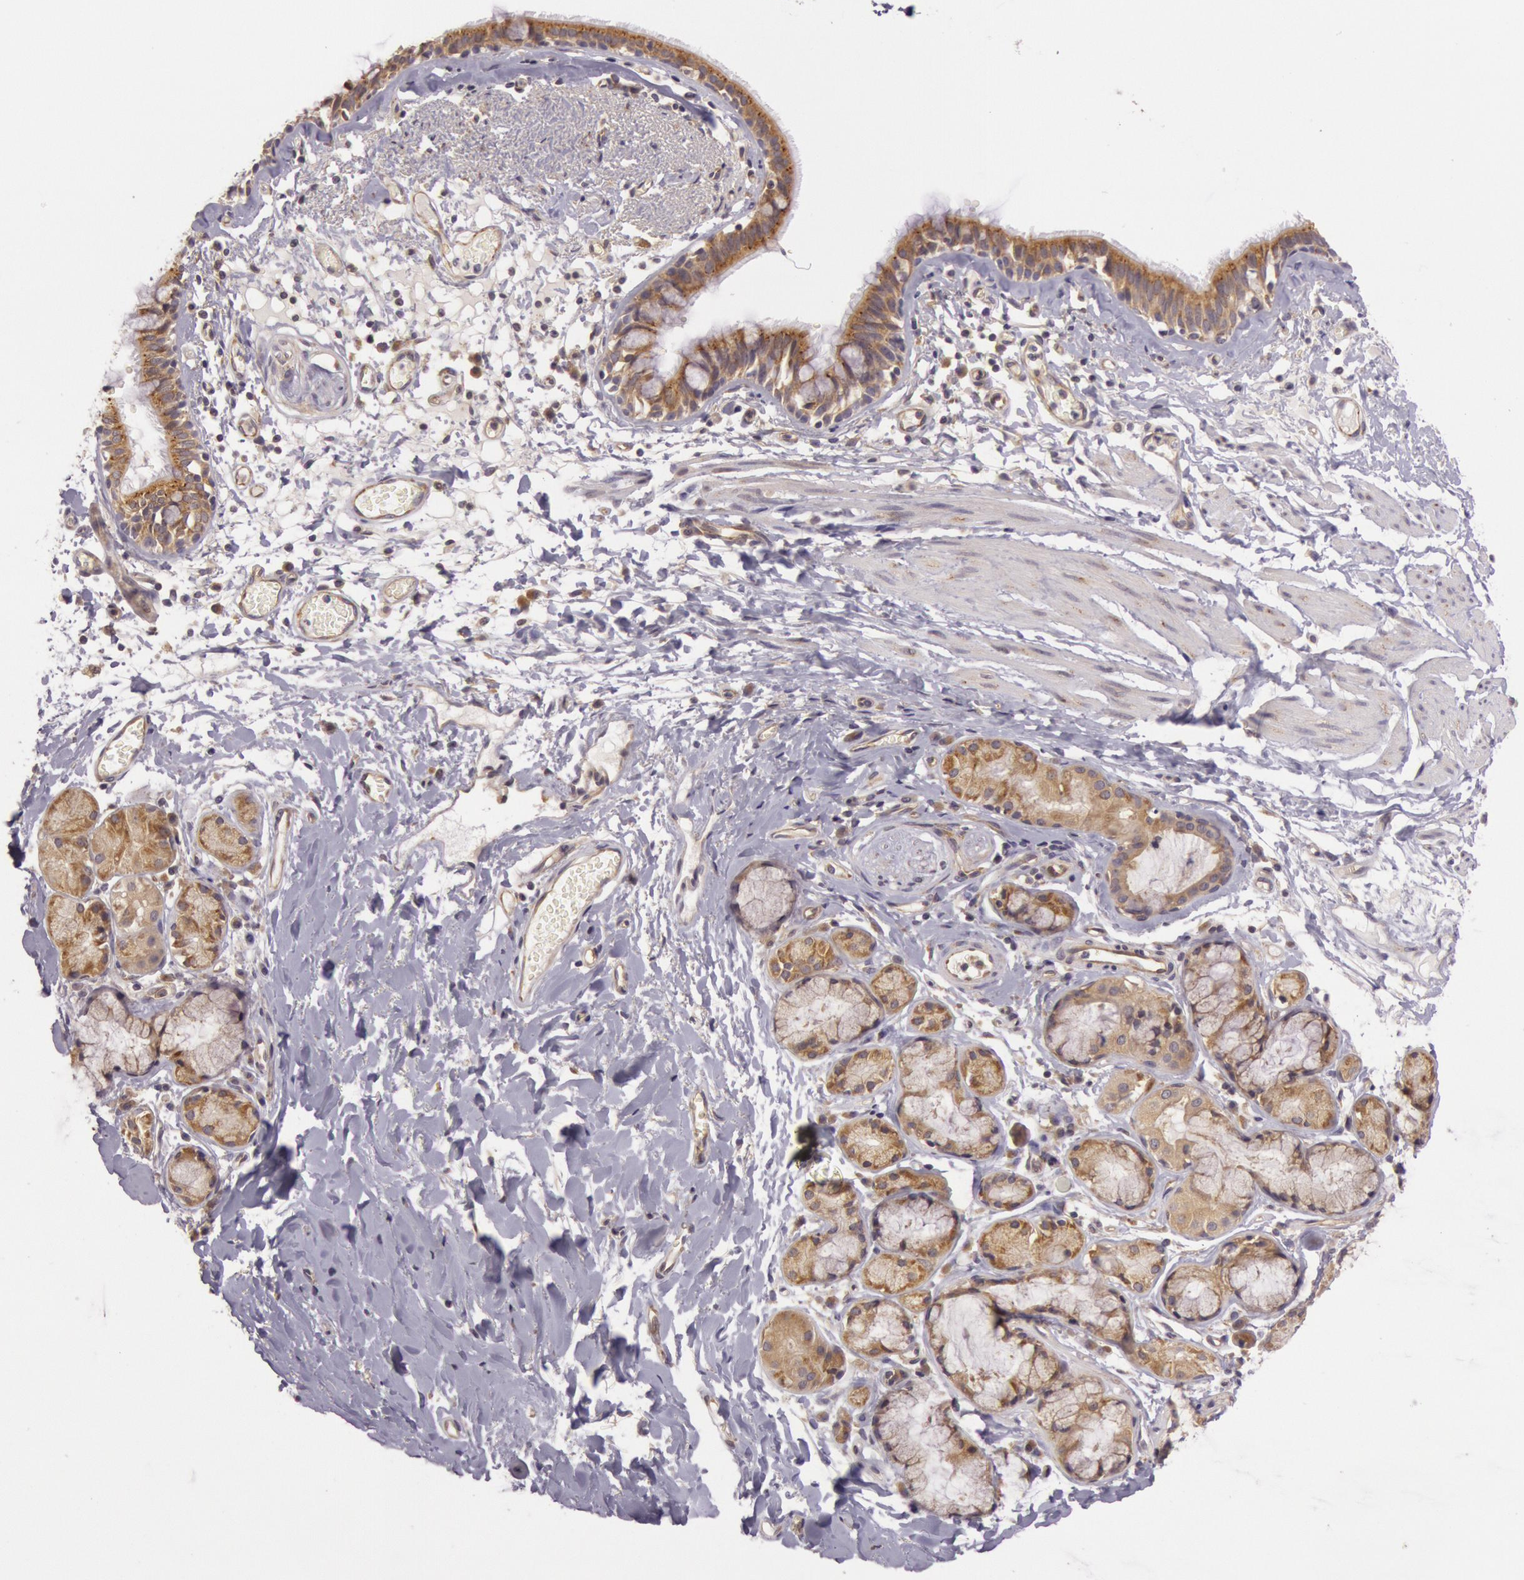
{"staining": {"intensity": "moderate", "quantity": ">75%", "location": "cytoplasmic/membranous"}, "tissue": "bronchus", "cell_type": "Respiratory epithelial cells", "image_type": "normal", "snomed": [{"axis": "morphology", "description": "Normal tissue, NOS"}, {"axis": "topography", "description": "Bronchus"}, {"axis": "topography", "description": "Lung"}], "caption": "This is a micrograph of immunohistochemistry (IHC) staining of benign bronchus, which shows moderate staining in the cytoplasmic/membranous of respiratory epithelial cells.", "gene": "CHUK", "patient": {"sex": "female", "age": 56}}